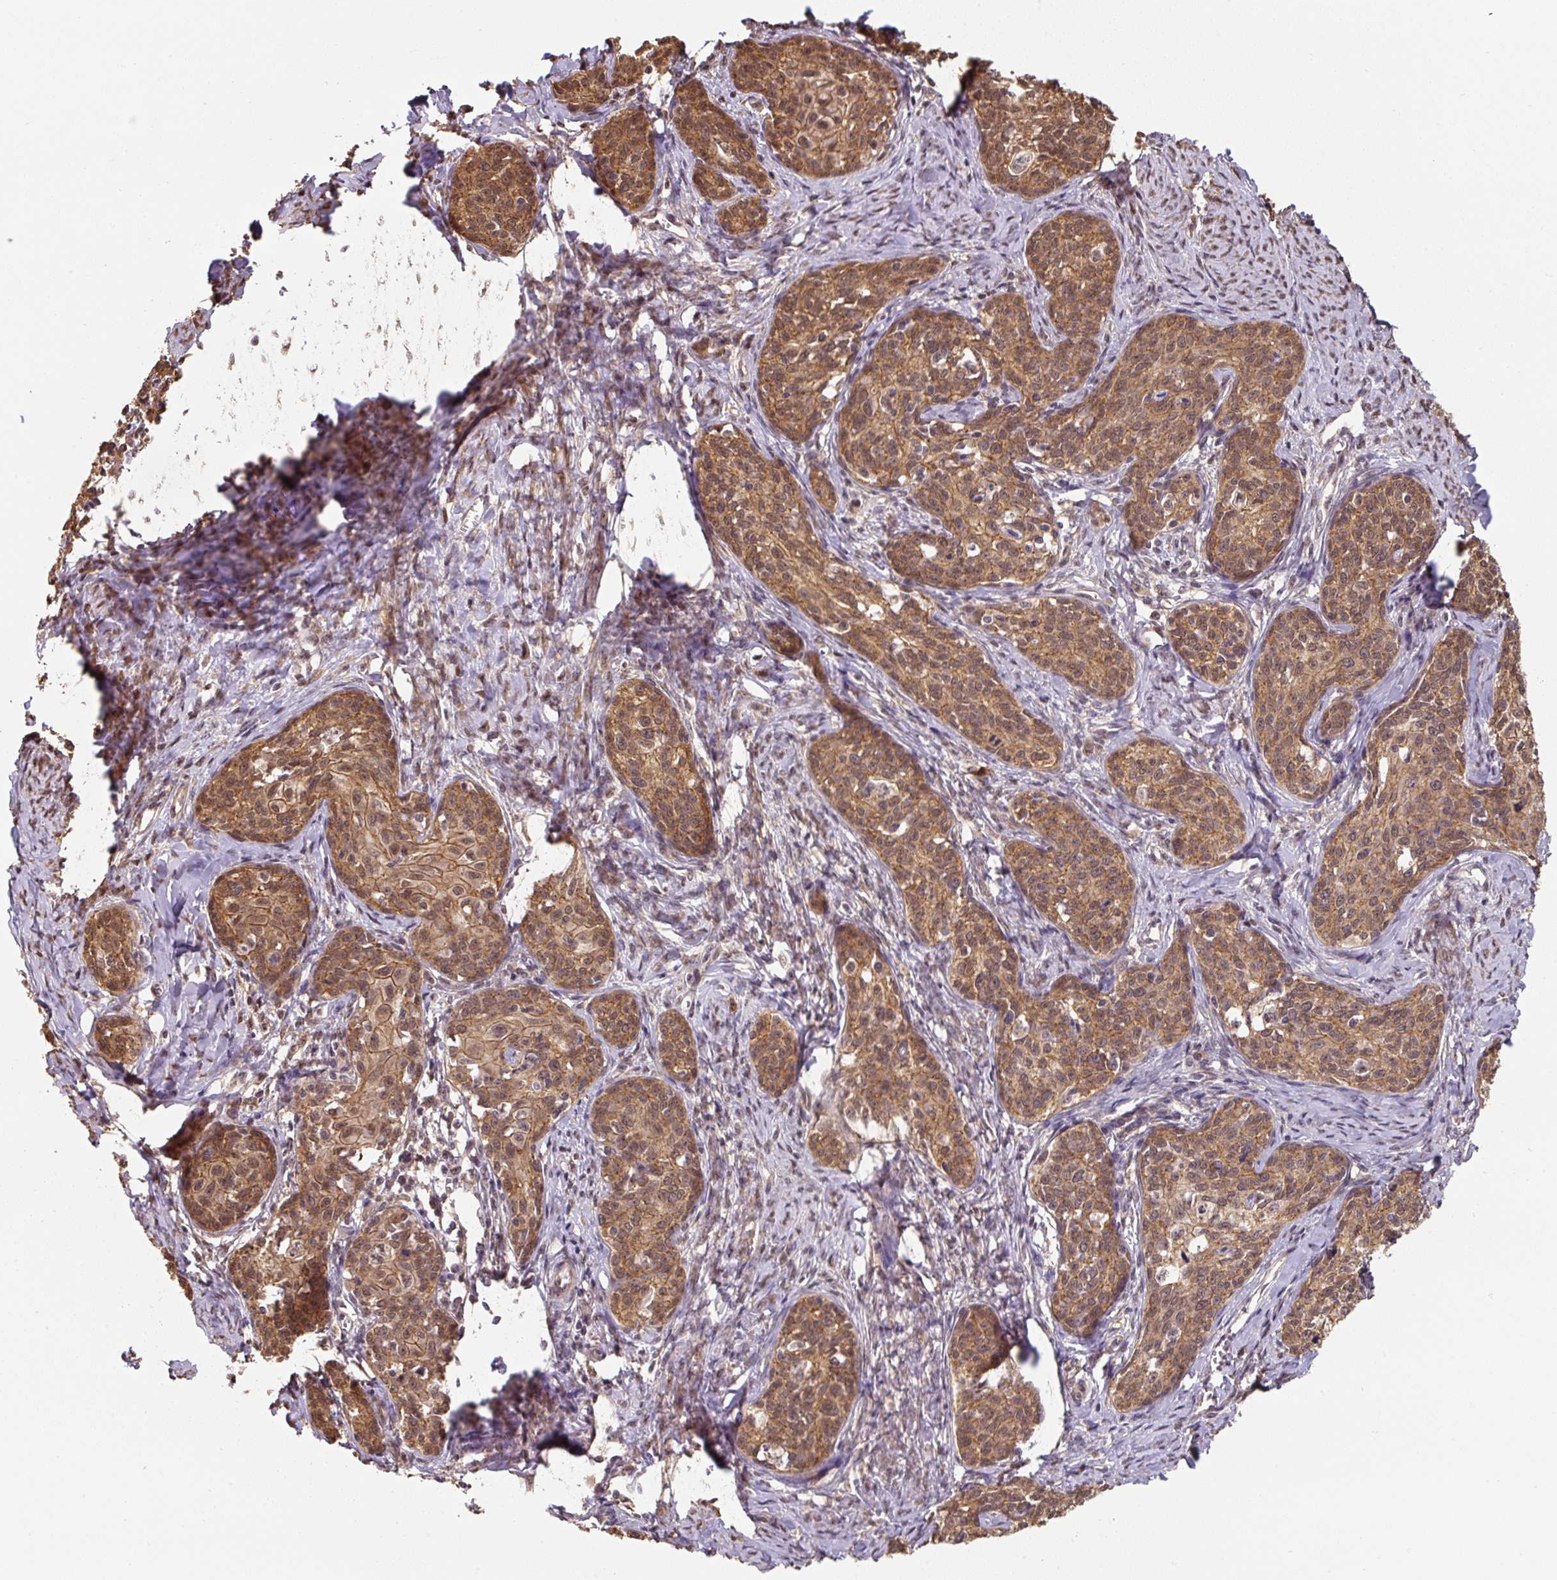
{"staining": {"intensity": "moderate", "quantity": ">75%", "location": "cytoplasmic/membranous,nuclear"}, "tissue": "cervical cancer", "cell_type": "Tumor cells", "image_type": "cancer", "snomed": [{"axis": "morphology", "description": "Squamous cell carcinoma, NOS"}, {"axis": "morphology", "description": "Adenocarcinoma, NOS"}, {"axis": "topography", "description": "Cervix"}], "caption": "Protein expression analysis of adenocarcinoma (cervical) demonstrates moderate cytoplasmic/membranous and nuclear positivity in approximately >75% of tumor cells. (DAB IHC with brightfield microscopy, high magnification).", "gene": "ST13", "patient": {"sex": "female", "age": 52}}